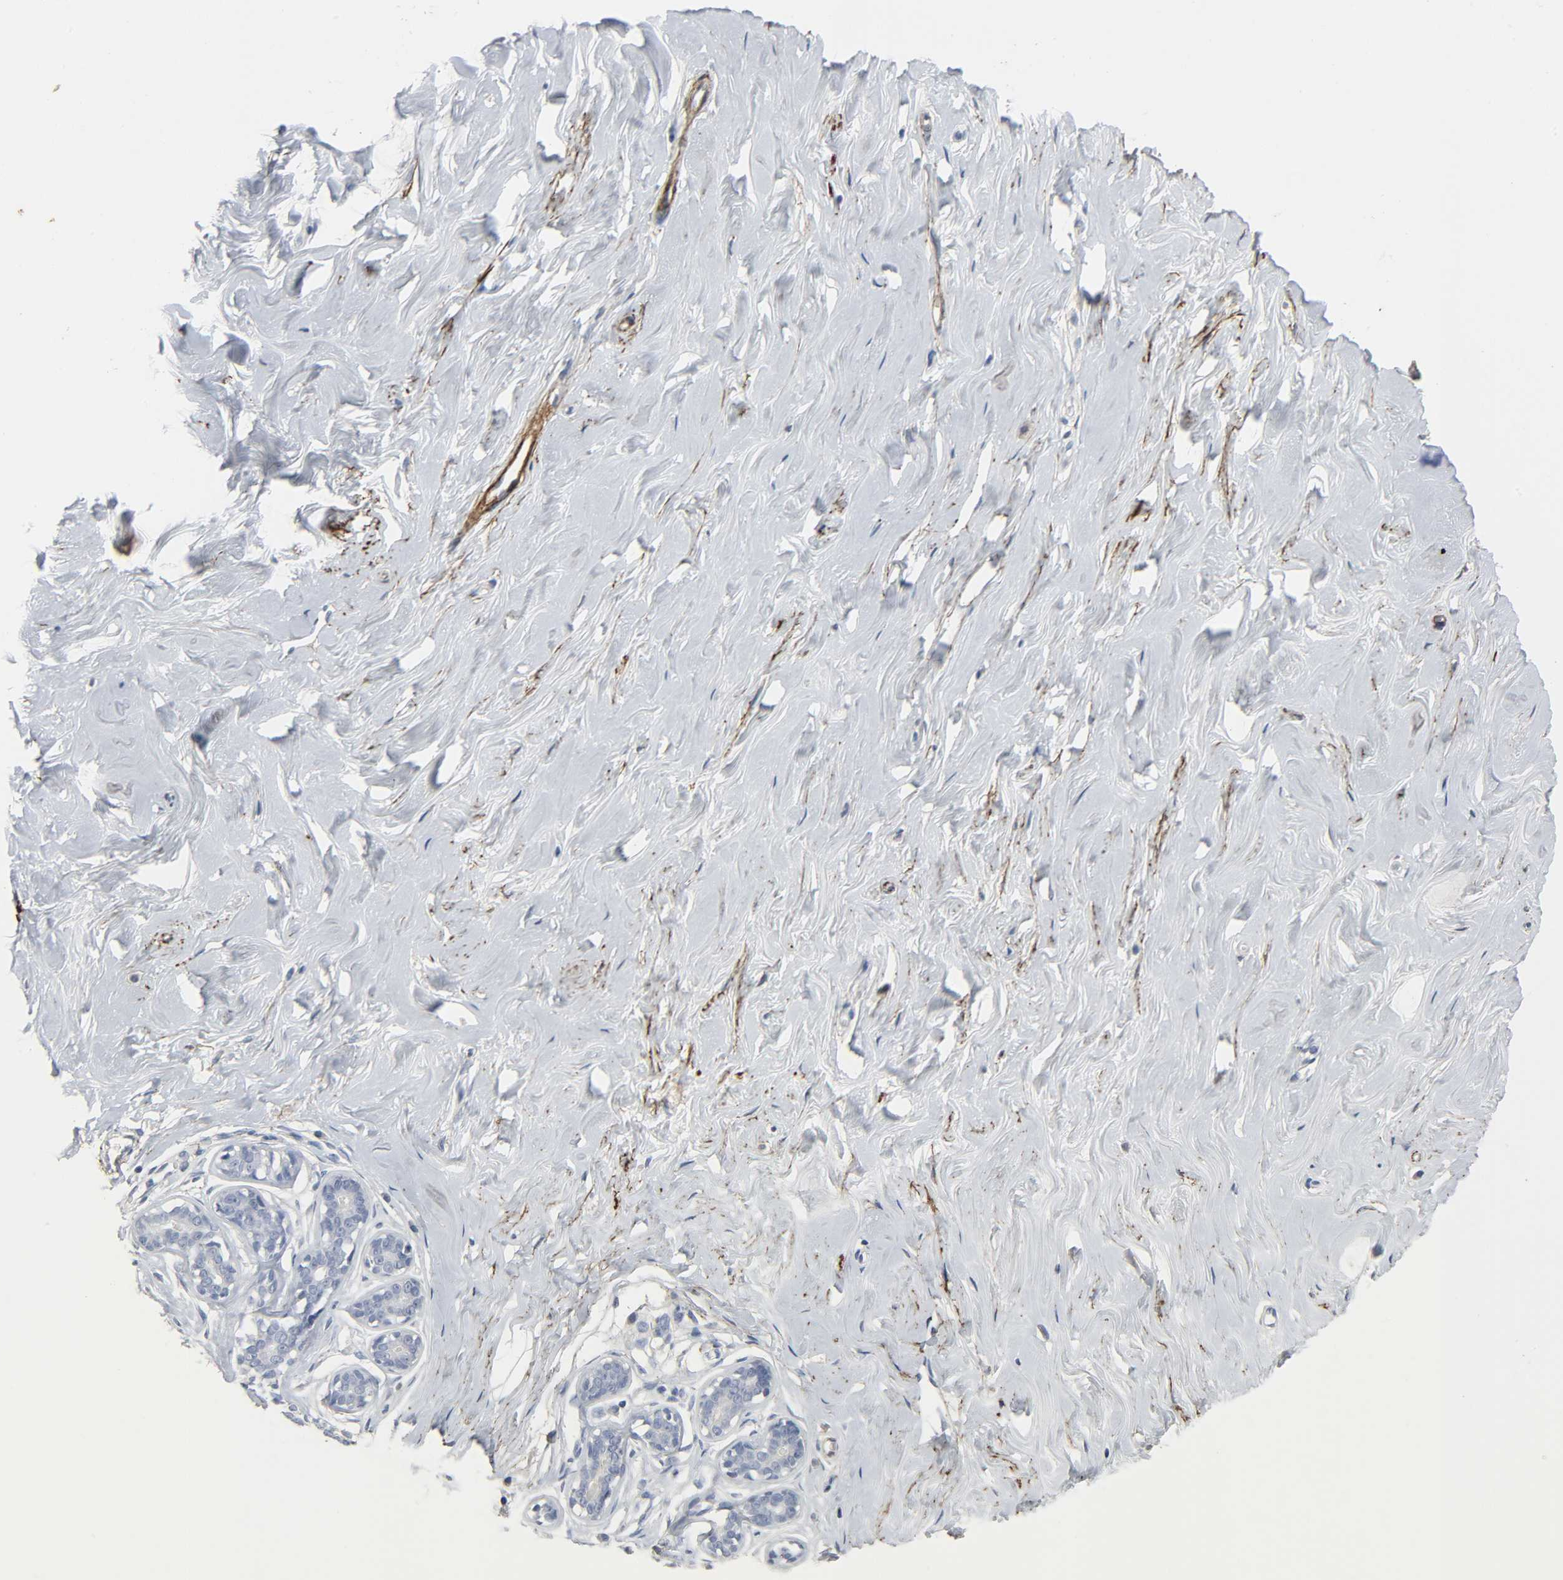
{"staining": {"intensity": "negative", "quantity": "none", "location": "none"}, "tissue": "breast", "cell_type": "Adipocytes", "image_type": "normal", "snomed": [{"axis": "morphology", "description": "Normal tissue, NOS"}, {"axis": "topography", "description": "Breast"}], "caption": "Immunohistochemical staining of benign human breast demonstrates no significant positivity in adipocytes. The staining was performed using DAB (3,3'-diaminobenzidine) to visualize the protein expression in brown, while the nuclei were stained in blue with hematoxylin (Magnification: 20x).", "gene": "FBLN5", "patient": {"sex": "female", "age": 23}}